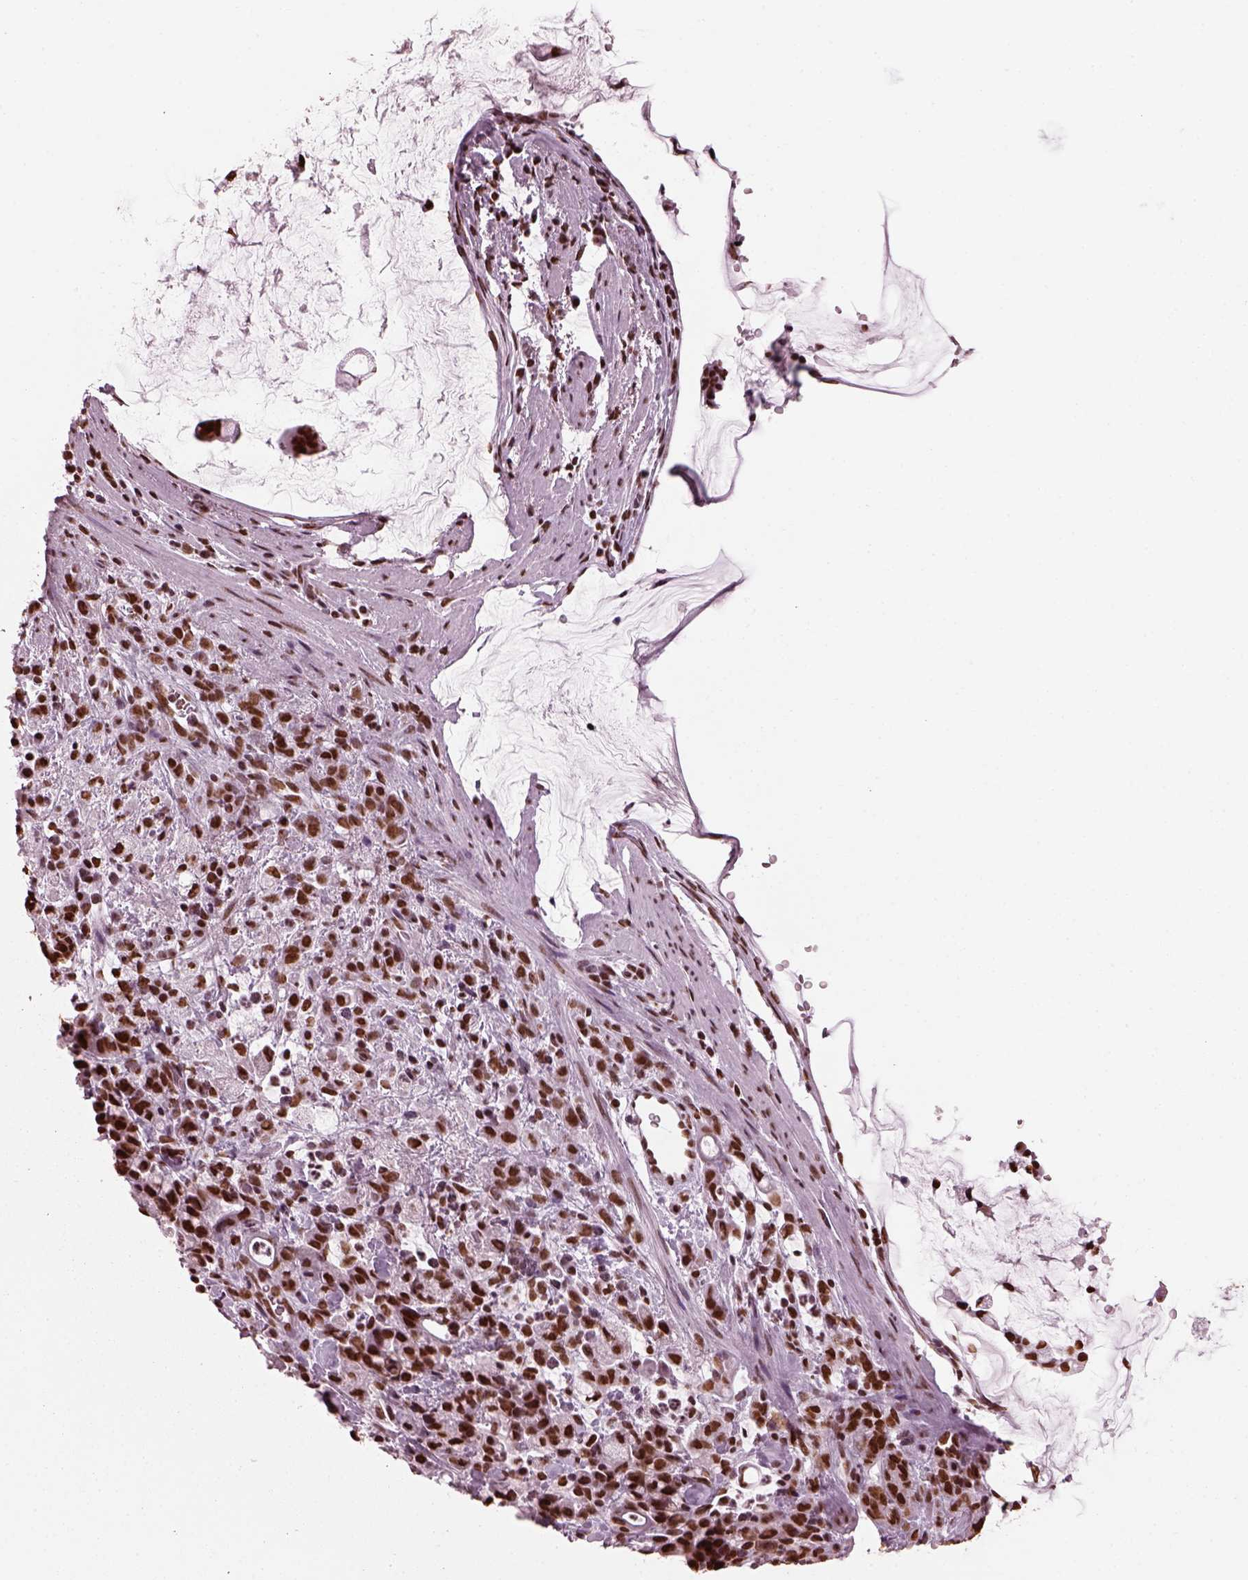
{"staining": {"intensity": "strong", "quantity": ">75%", "location": "nuclear"}, "tissue": "stomach cancer", "cell_type": "Tumor cells", "image_type": "cancer", "snomed": [{"axis": "morphology", "description": "Adenocarcinoma, NOS"}, {"axis": "topography", "description": "Stomach"}], "caption": "Stomach adenocarcinoma stained with a brown dye shows strong nuclear positive expression in approximately >75% of tumor cells.", "gene": "CBFA2T3", "patient": {"sex": "female", "age": 60}}